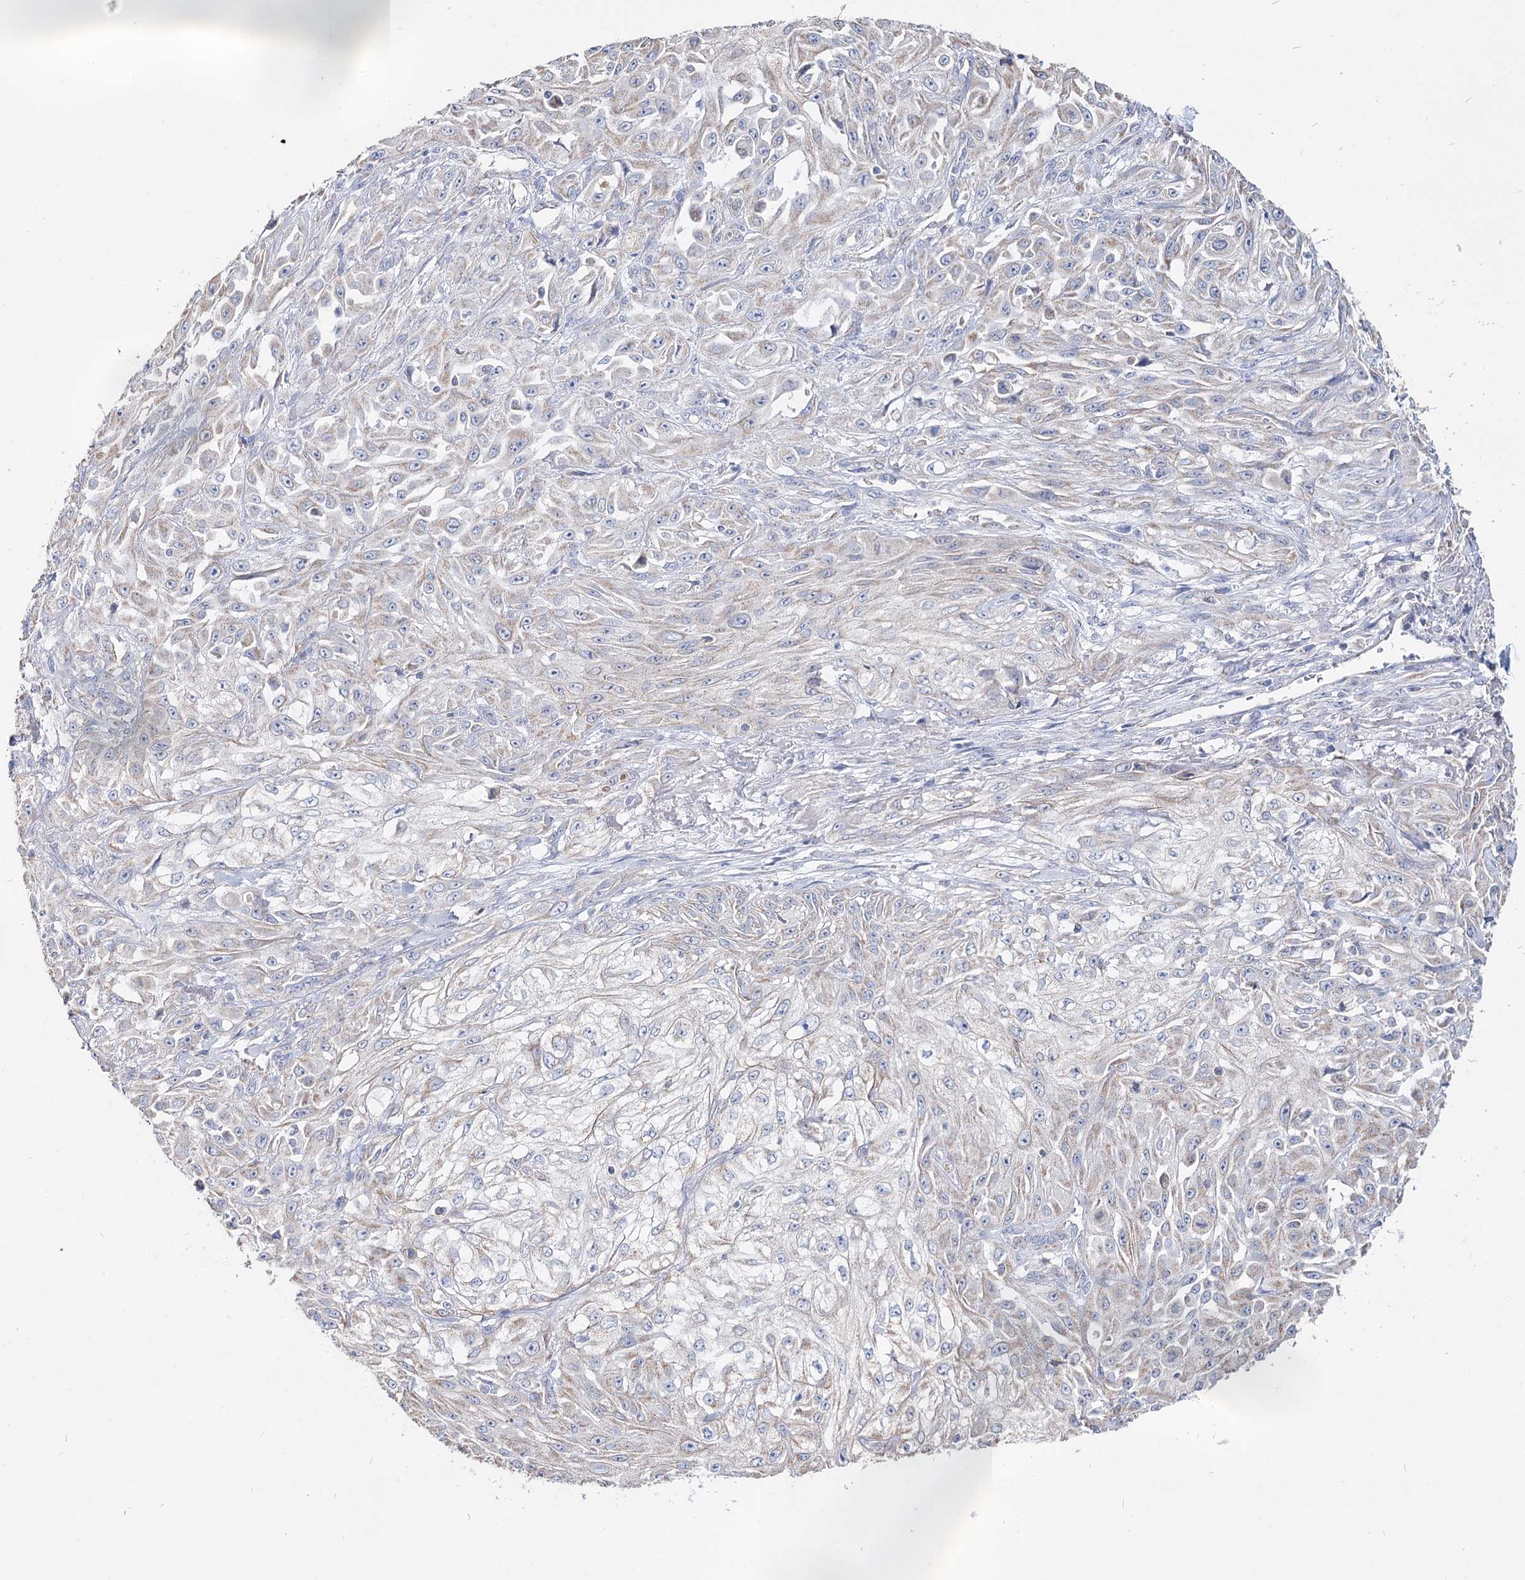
{"staining": {"intensity": "negative", "quantity": "none", "location": "none"}, "tissue": "skin cancer", "cell_type": "Tumor cells", "image_type": "cancer", "snomed": [{"axis": "morphology", "description": "Squamous cell carcinoma, NOS"}, {"axis": "morphology", "description": "Squamous cell carcinoma, metastatic, NOS"}, {"axis": "topography", "description": "Skin"}, {"axis": "topography", "description": "Lymph node"}], "caption": "Image shows no protein expression in tumor cells of skin cancer (squamous cell carcinoma) tissue.", "gene": "MCCC2", "patient": {"sex": "male", "age": 75}}